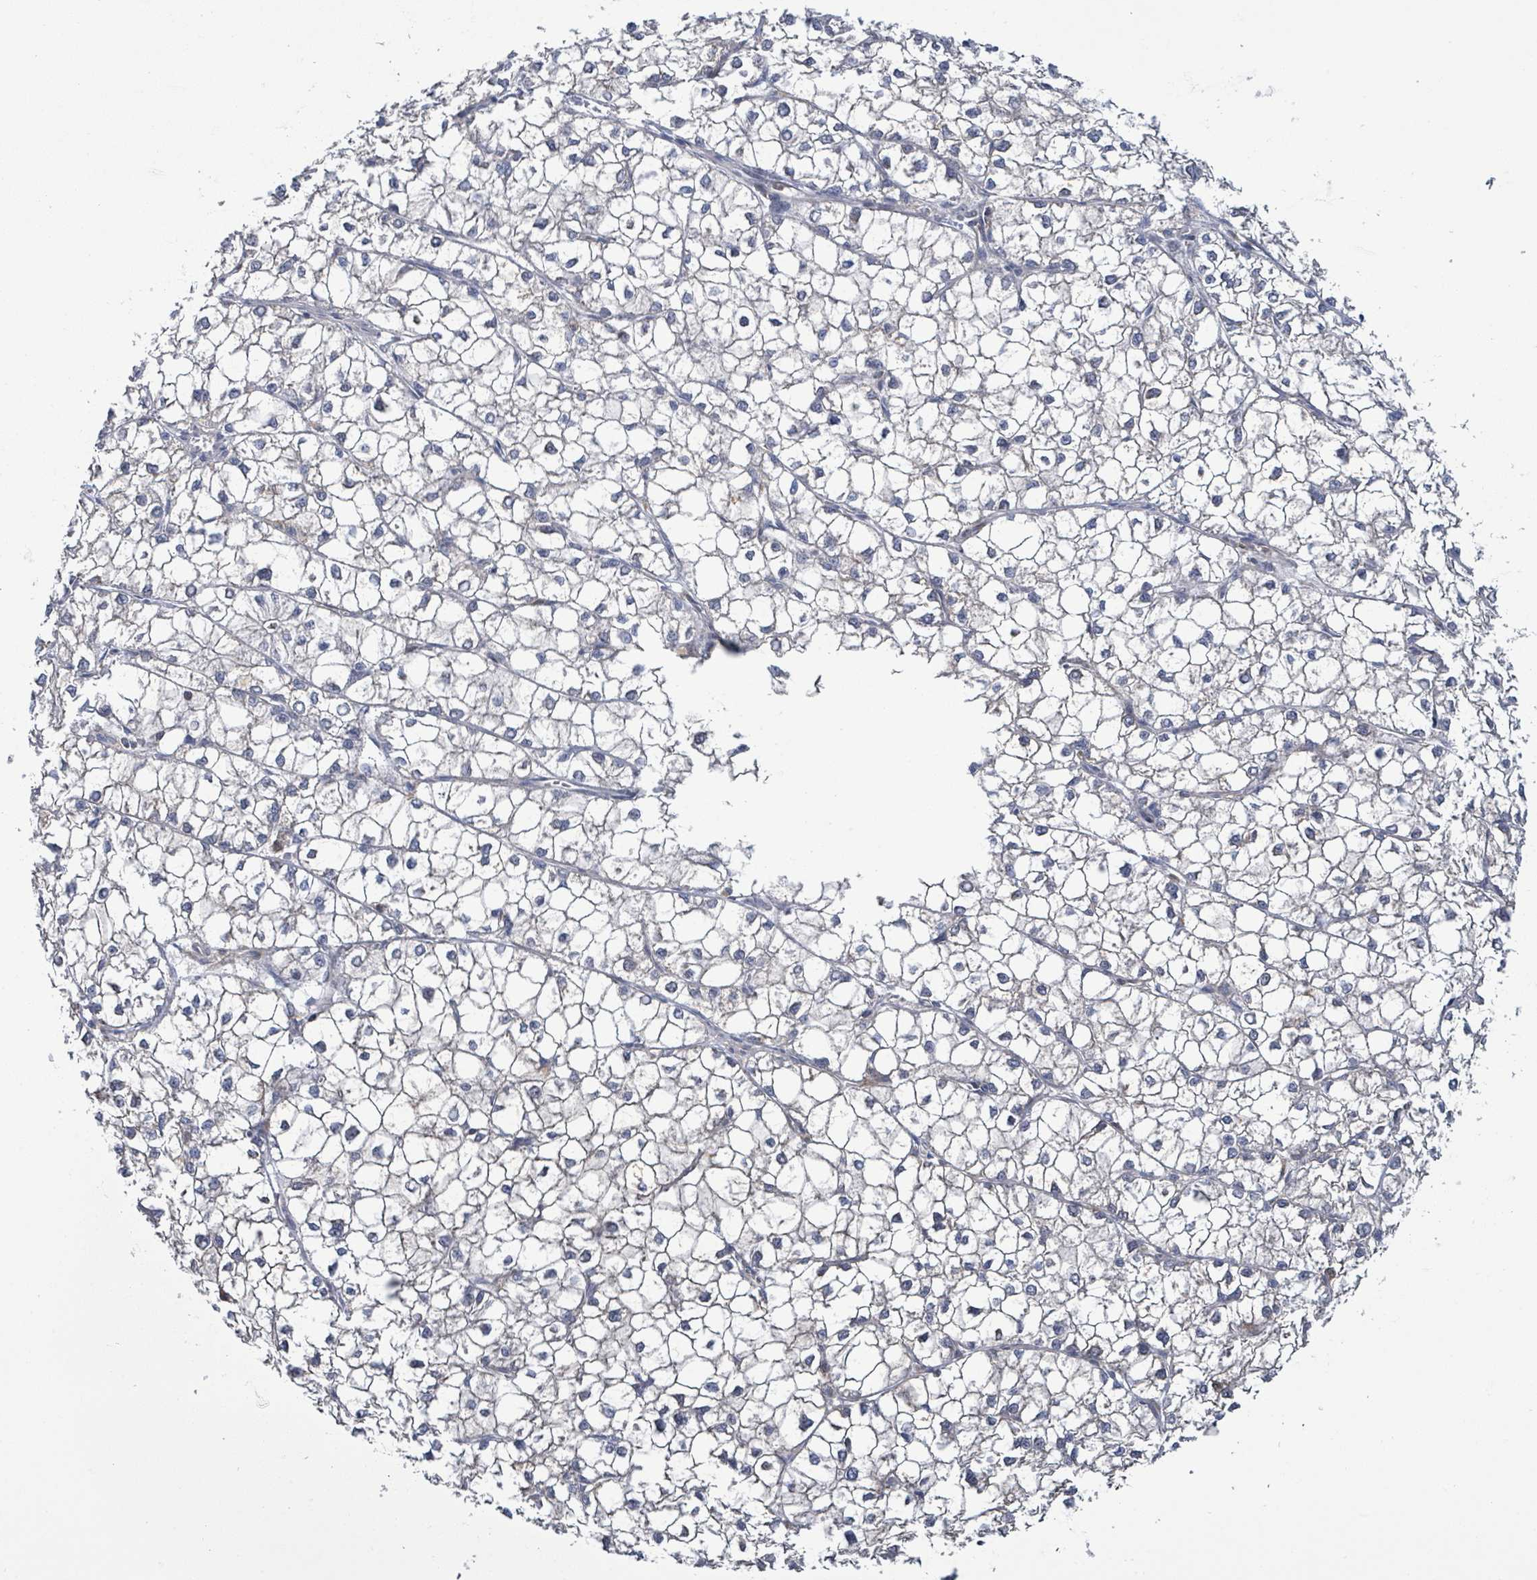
{"staining": {"intensity": "negative", "quantity": "none", "location": "none"}, "tissue": "liver cancer", "cell_type": "Tumor cells", "image_type": "cancer", "snomed": [{"axis": "morphology", "description": "Carcinoma, Hepatocellular, NOS"}, {"axis": "topography", "description": "Liver"}], "caption": "Human liver cancer stained for a protein using immunohistochemistry (IHC) exhibits no expression in tumor cells.", "gene": "PGAM1", "patient": {"sex": "female", "age": 43}}